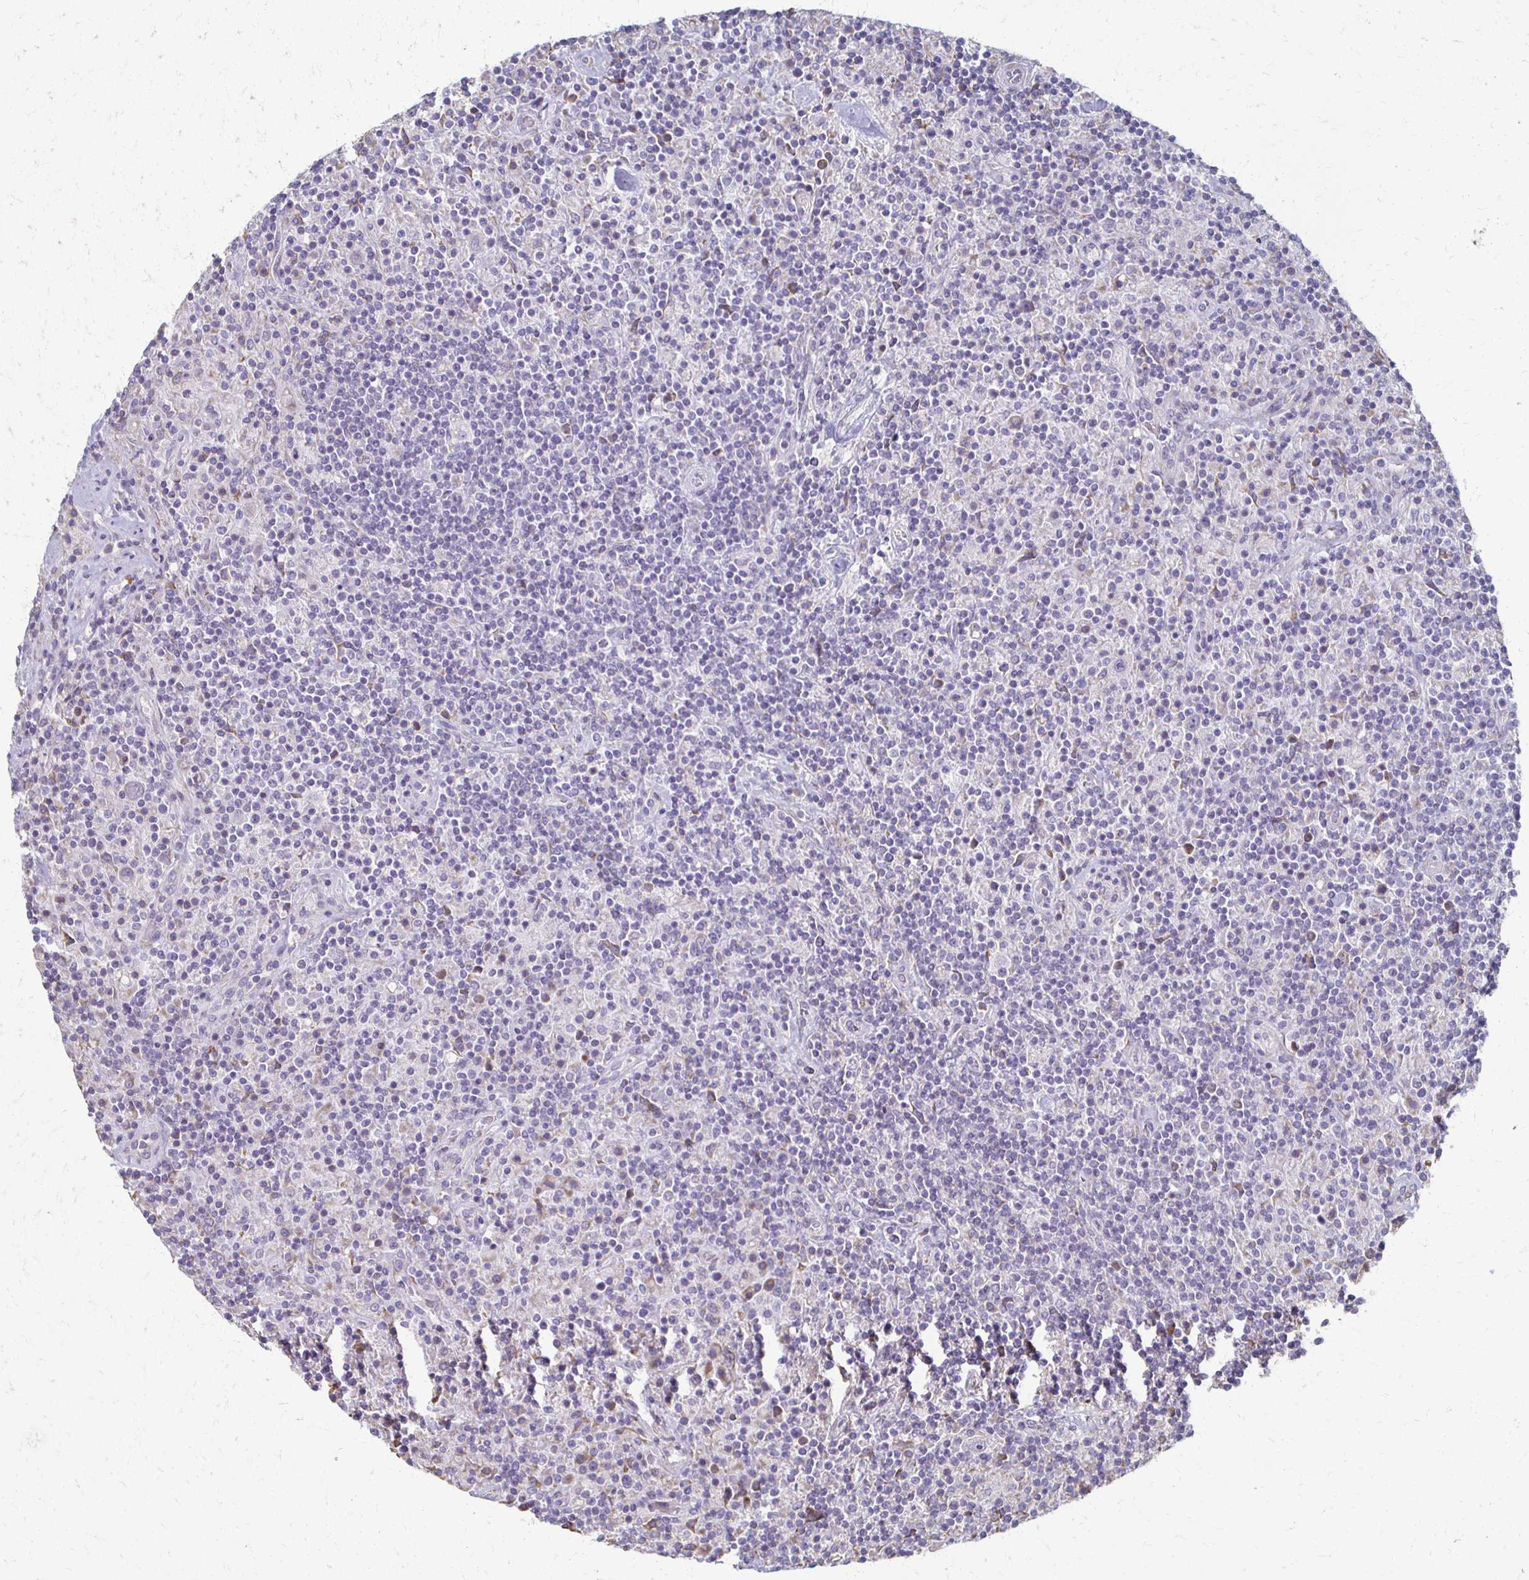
{"staining": {"intensity": "negative", "quantity": "none", "location": "none"}, "tissue": "lymphoma", "cell_type": "Tumor cells", "image_type": "cancer", "snomed": [{"axis": "morphology", "description": "Hodgkin's disease, NOS"}, {"axis": "topography", "description": "Lymph node"}], "caption": "The photomicrograph displays no significant expression in tumor cells of lymphoma.", "gene": "ATP1A3", "patient": {"sex": "male", "age": 70}}